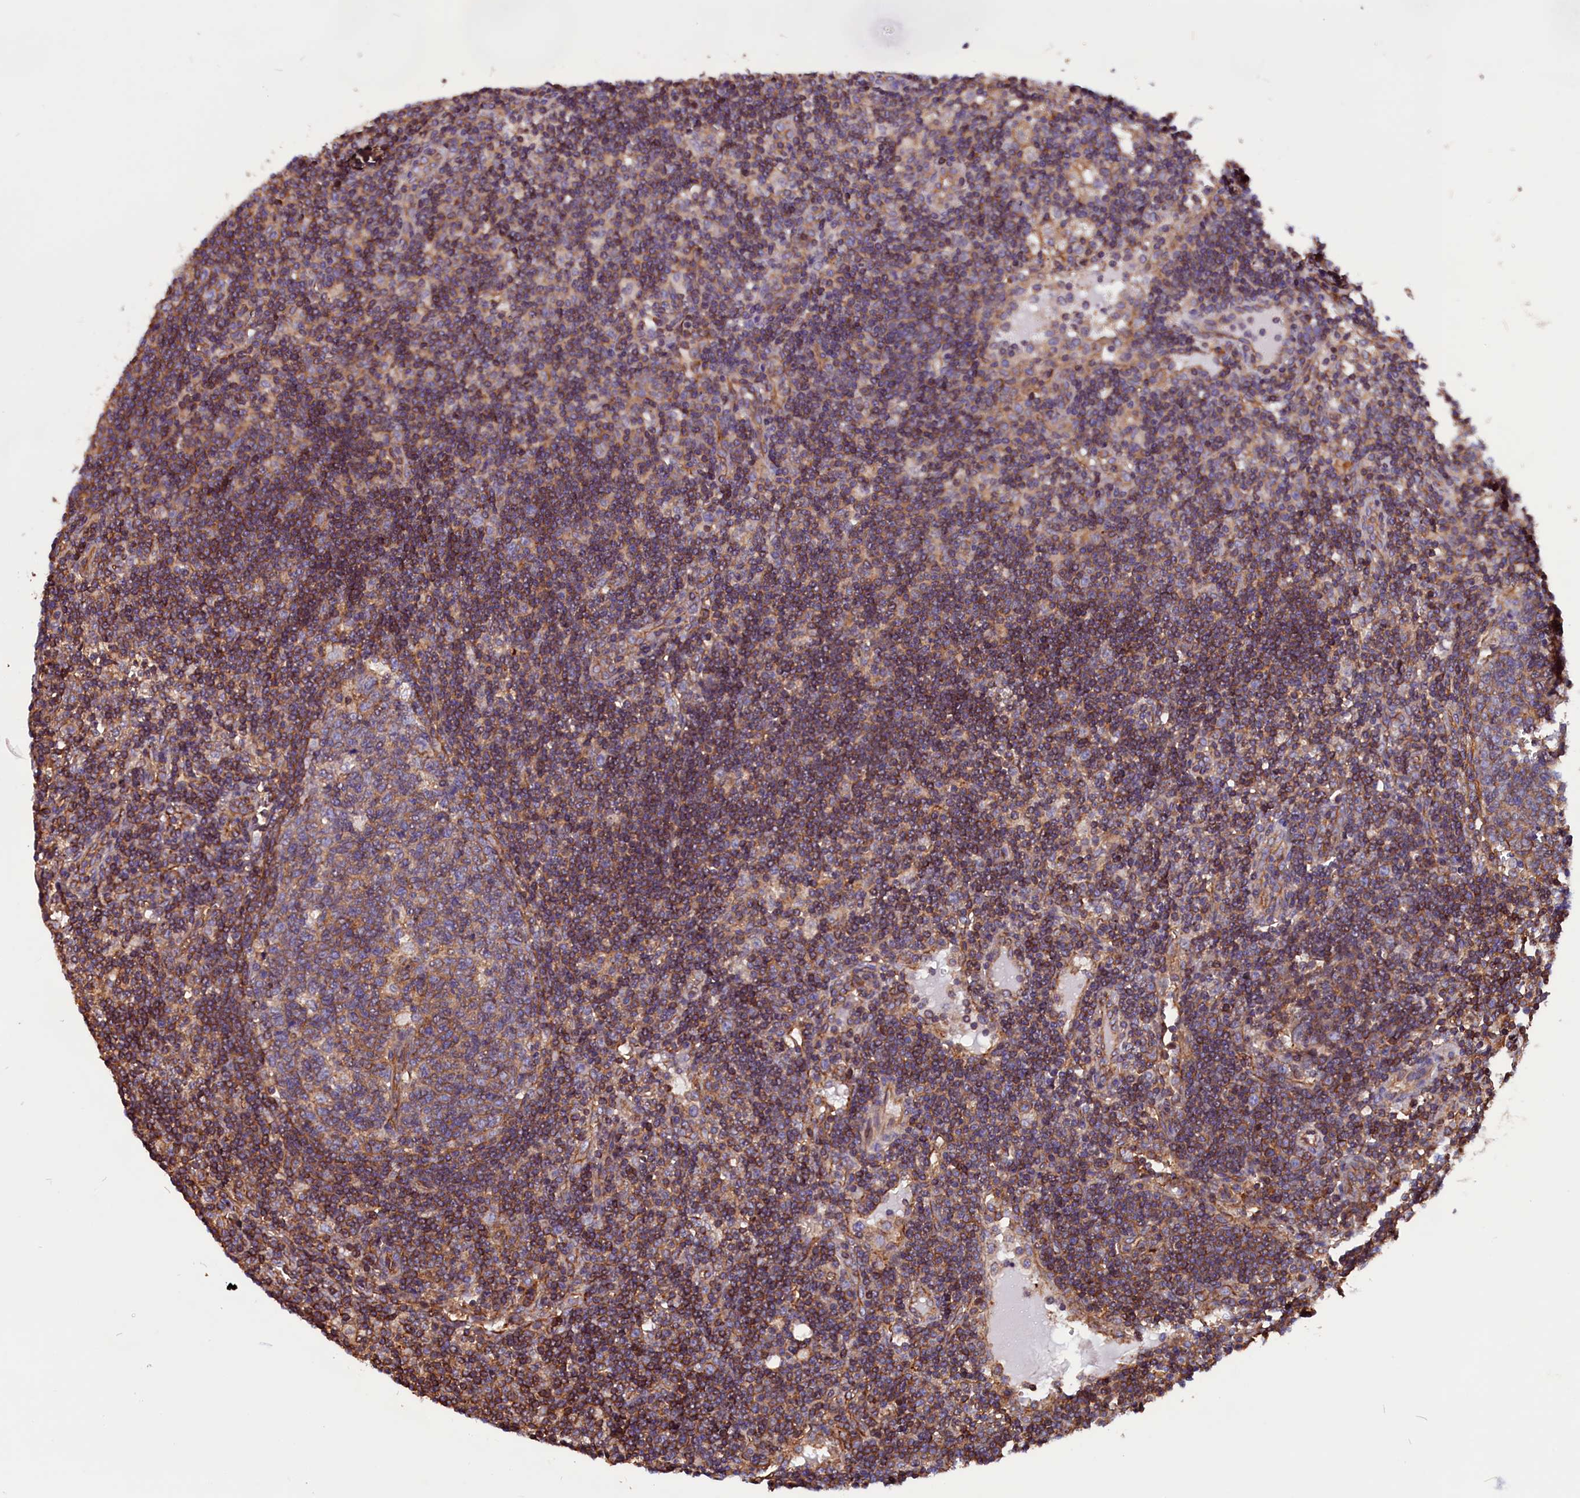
{"staining": {"intensity": "weak", "quantity": "25%-75%", "location": "cytoplasmic/membranous"}, "tissue": "lymph node", "cell_type": "Germinal center cells", "image_type": "normal", "snomed": [{"axis": "morphology", "description": "Normal tissue, NOS"}, {"axis": "topography", "description": "Lymph node"}], "caption": "High-magnification brightfield microscopy of normal lymph node stained with DAB (3,3'-diaminobenzidine) (brown) and counterstained with hematoxylin (blue). germinal center cells exhibit weak cytoplasmic/membranous expression is identified in about25%-75% of cells.", "gene": "ZNF749", "patient": {"sex": "female", "age": 73}}